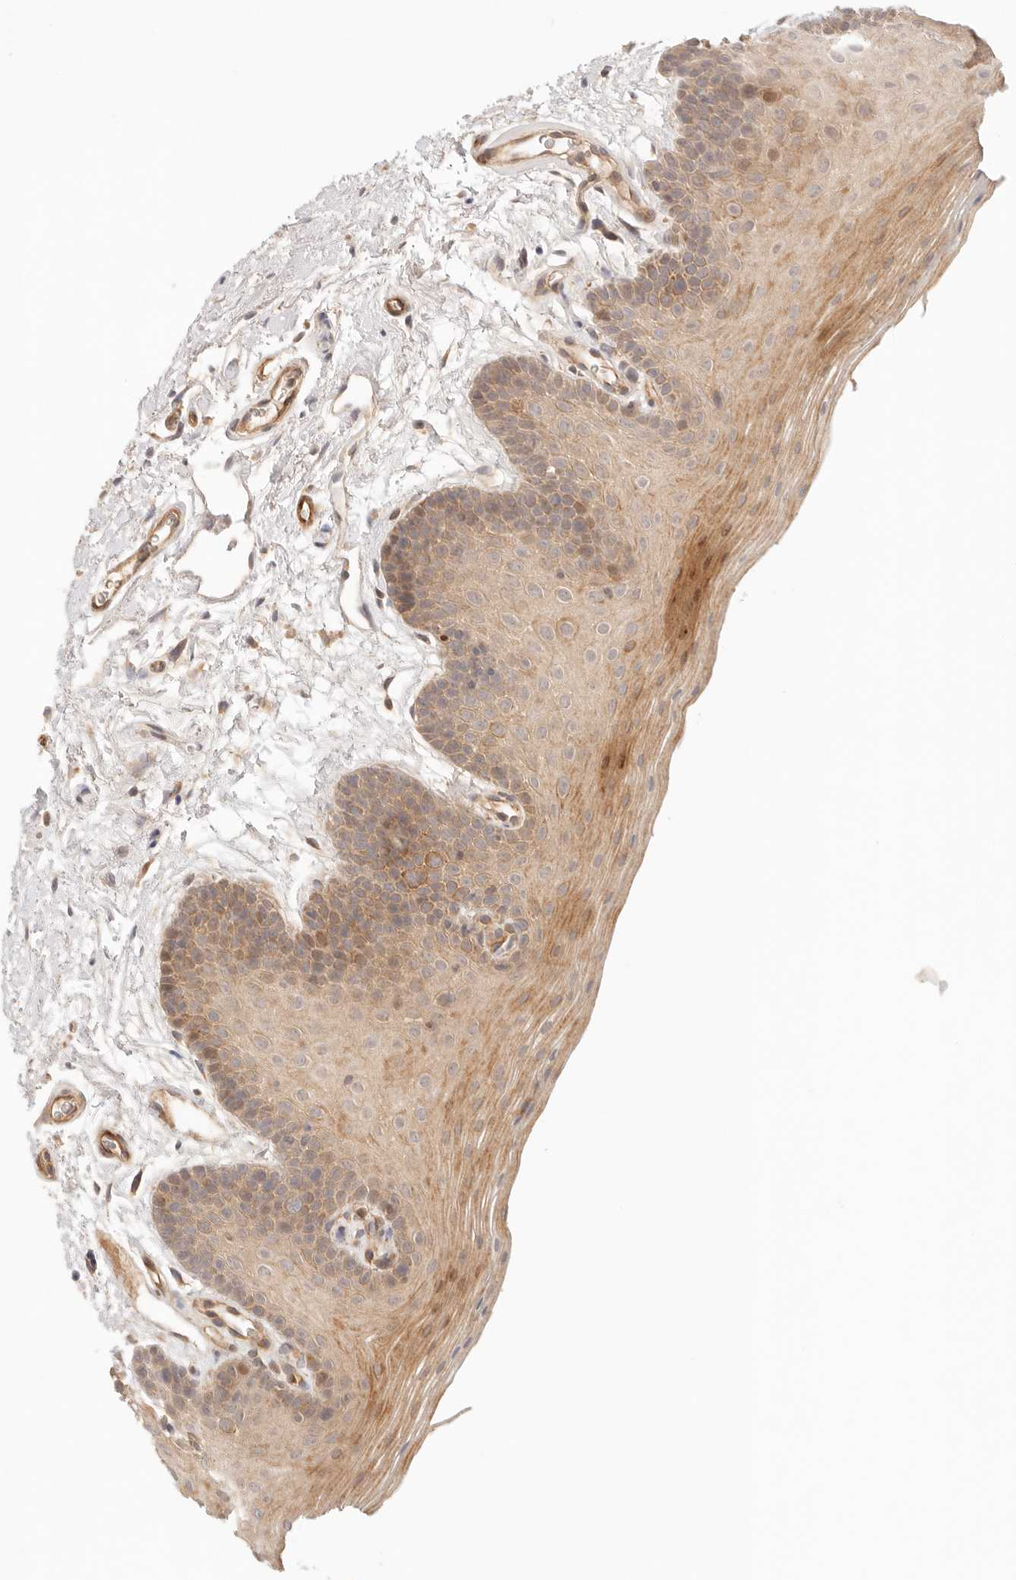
{"staining": {"intensity": "moderate", "quantity": "25%-75%", "location": "cytoplasmic/membranous"}, "tissue": "oral mucosa", "cell_type": "Squamous epithelial cells", "image_type": "normal", "snomed": [{"axis": "morphology", "description": "Normal tissue, NOS"}, {"axis": "topography", "description": "Oral tissue"}], "caption": "Protein analysis of benign oral mucosa exhibits moderate cytoplasmic/membranous staining in about 25%-75% of squamous epithelial cells.", "gene": "IL1R2", "patient": {"sex": "male", "age": 62}}